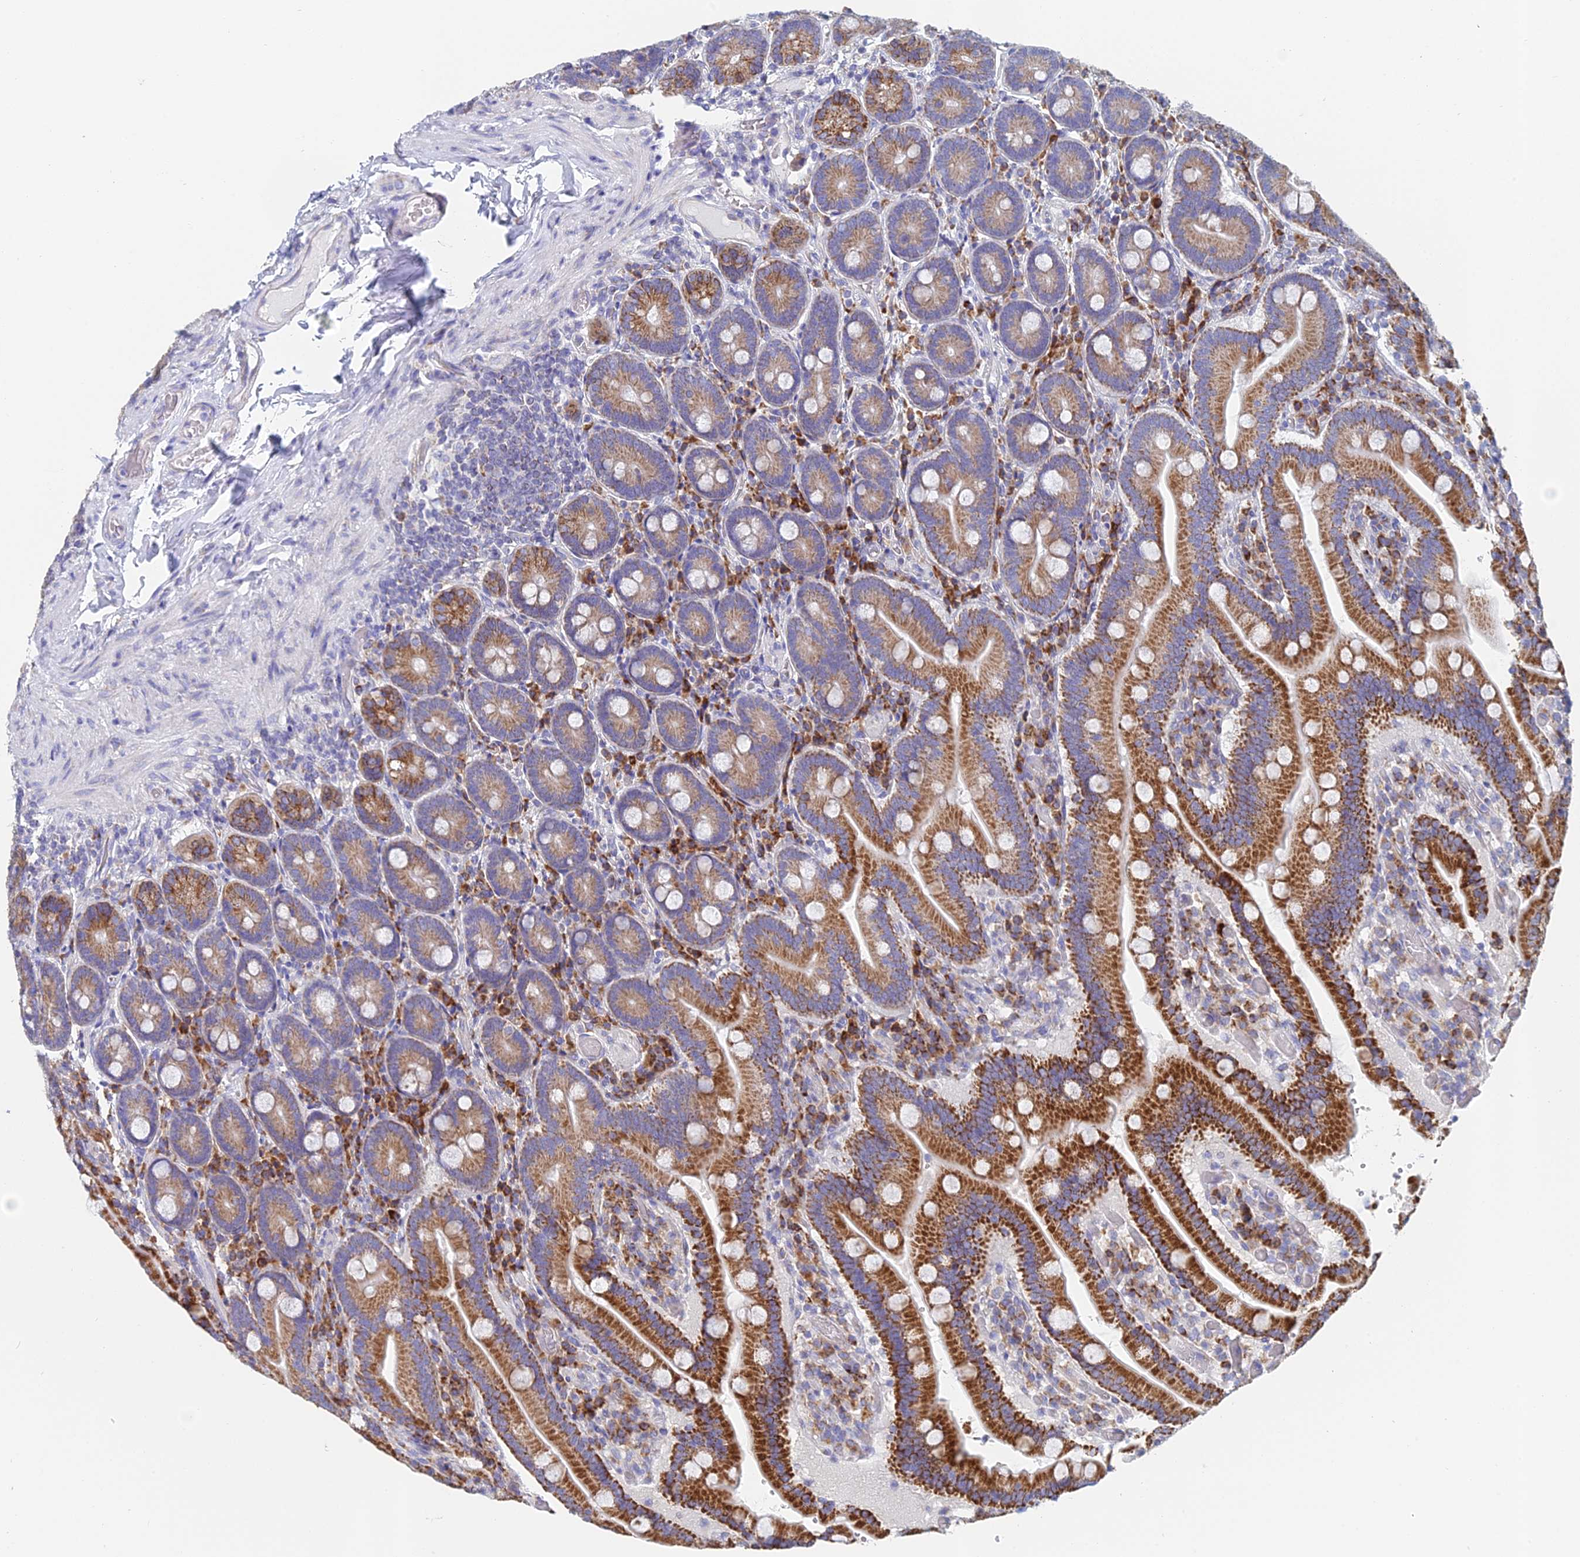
{"staining": {"intensity": "strong", "quantity": ">75%", "location": "cytoplasmic/membranous"}, "tissue": "duodenum", "cell_type": "Glandular cells", "image_type": "normal", "snomed": [{"axis": "morphology", "description": "Normal tissue, NOS"}, {"axis": "topography", "description": "Duodenum"}], "caption": "A brown stain shows strong cytoplasmic/membranous expression of a protein in glandular cells of unremarkable human duodenum. (Brightfield microscopy of DAB IHC at high magnification).", "gene": "CRACR2B", "patient": {"sex": "female", "age": 62}}